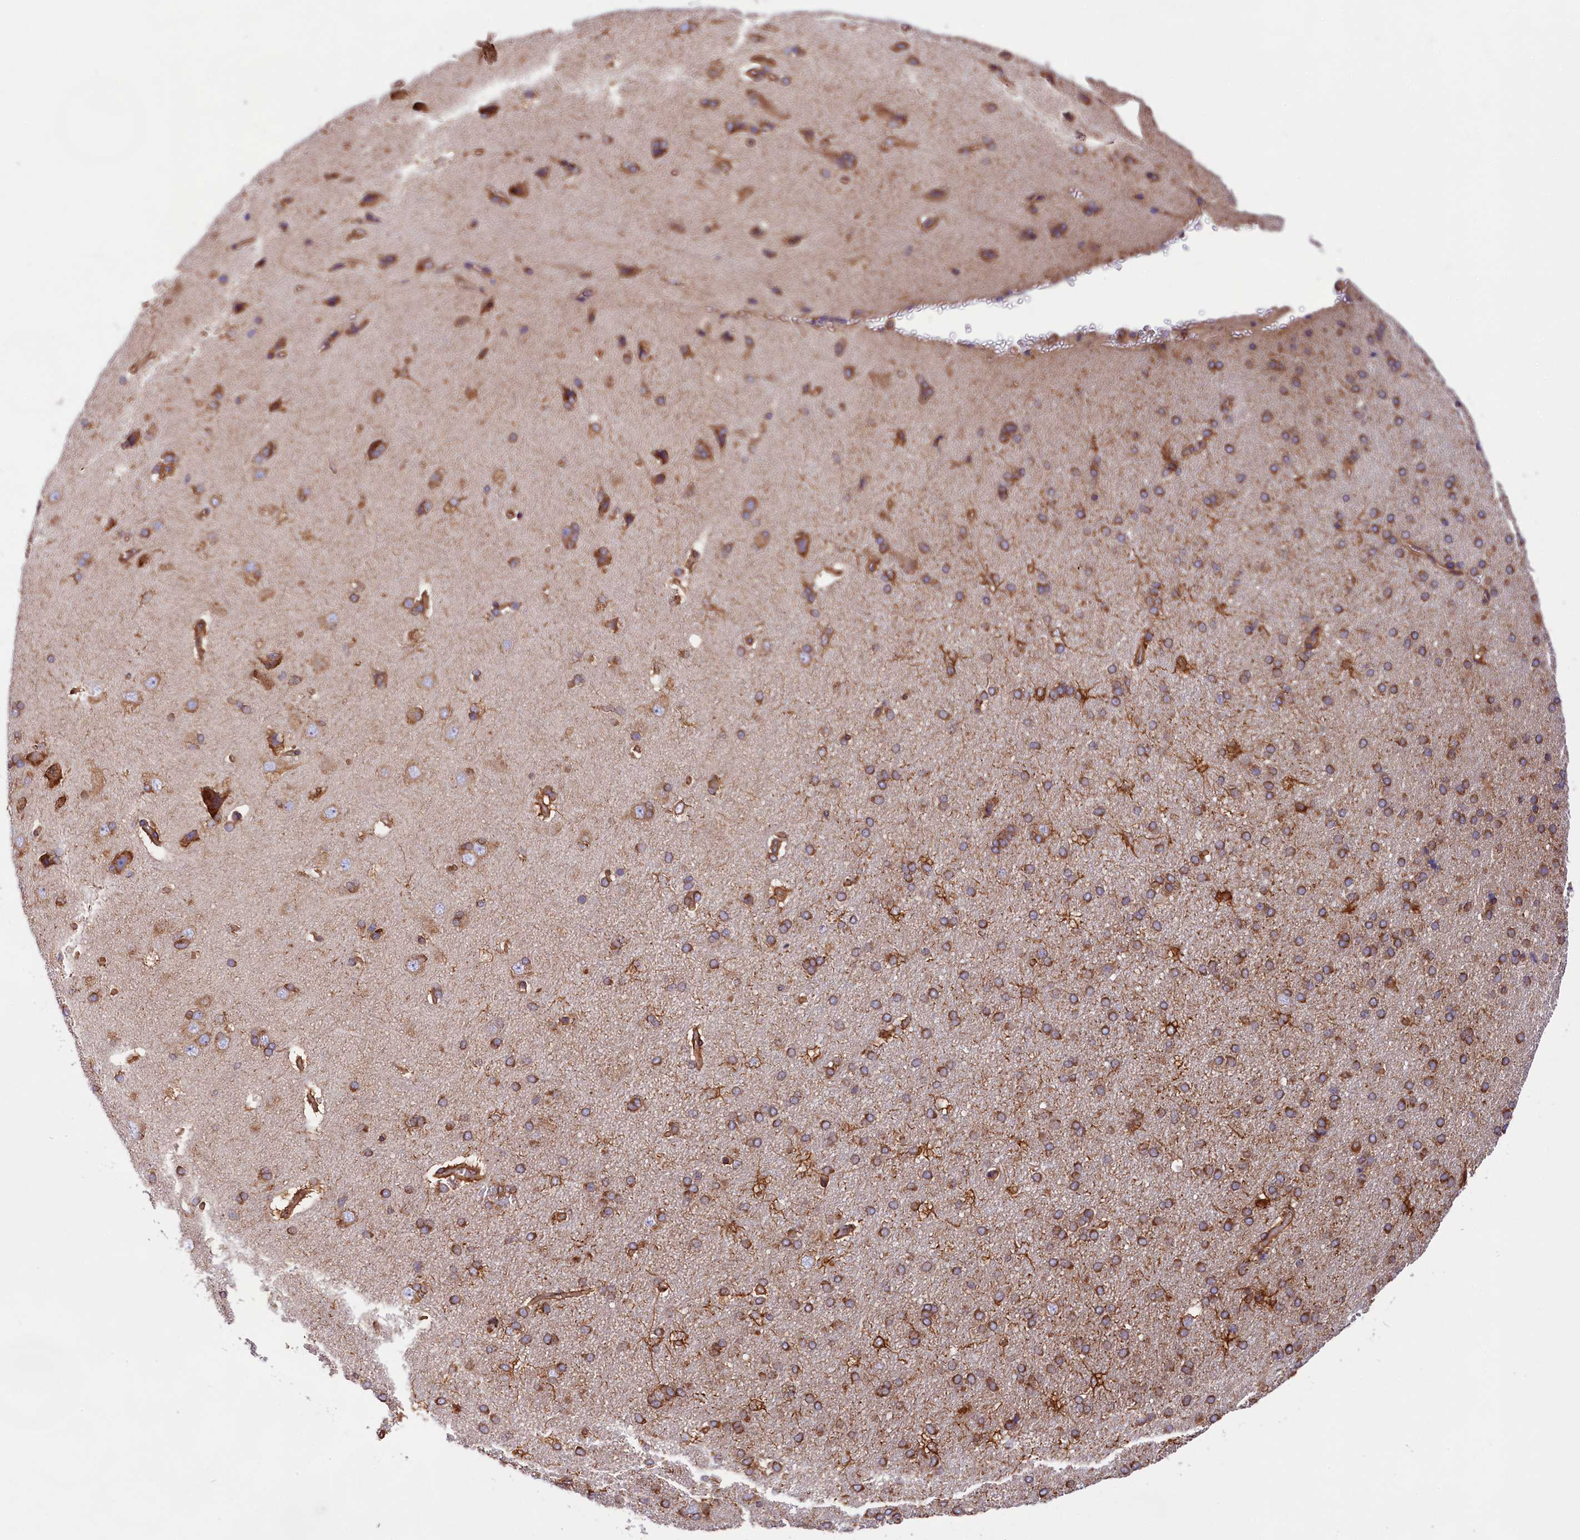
{"staining": {"intensity": "moderate", "quantity": ">75%", "location": "cytoplasmic/membranous"}, "tissue": "cerebral cortex", "cell_type": "Endothelial cells", "image_type": "normal", "snomed": [{"axis": "morphology", "description": "Normal tissue, NOS"}, {"axis": "topography", "description": "Cerebral cortex"}], "caption": "Cerebral cortex stained with immunohistochemistry demonstrates moderate cytoplasmic/membranous expression in approximately >75% of endothelial cells. (Stains: DAB in brown, nuclei in blue, Microscopy: brightfield microscopy at high magnification).", "gene": "GYS1", "patient": {"sex": "male", "age": 62}}